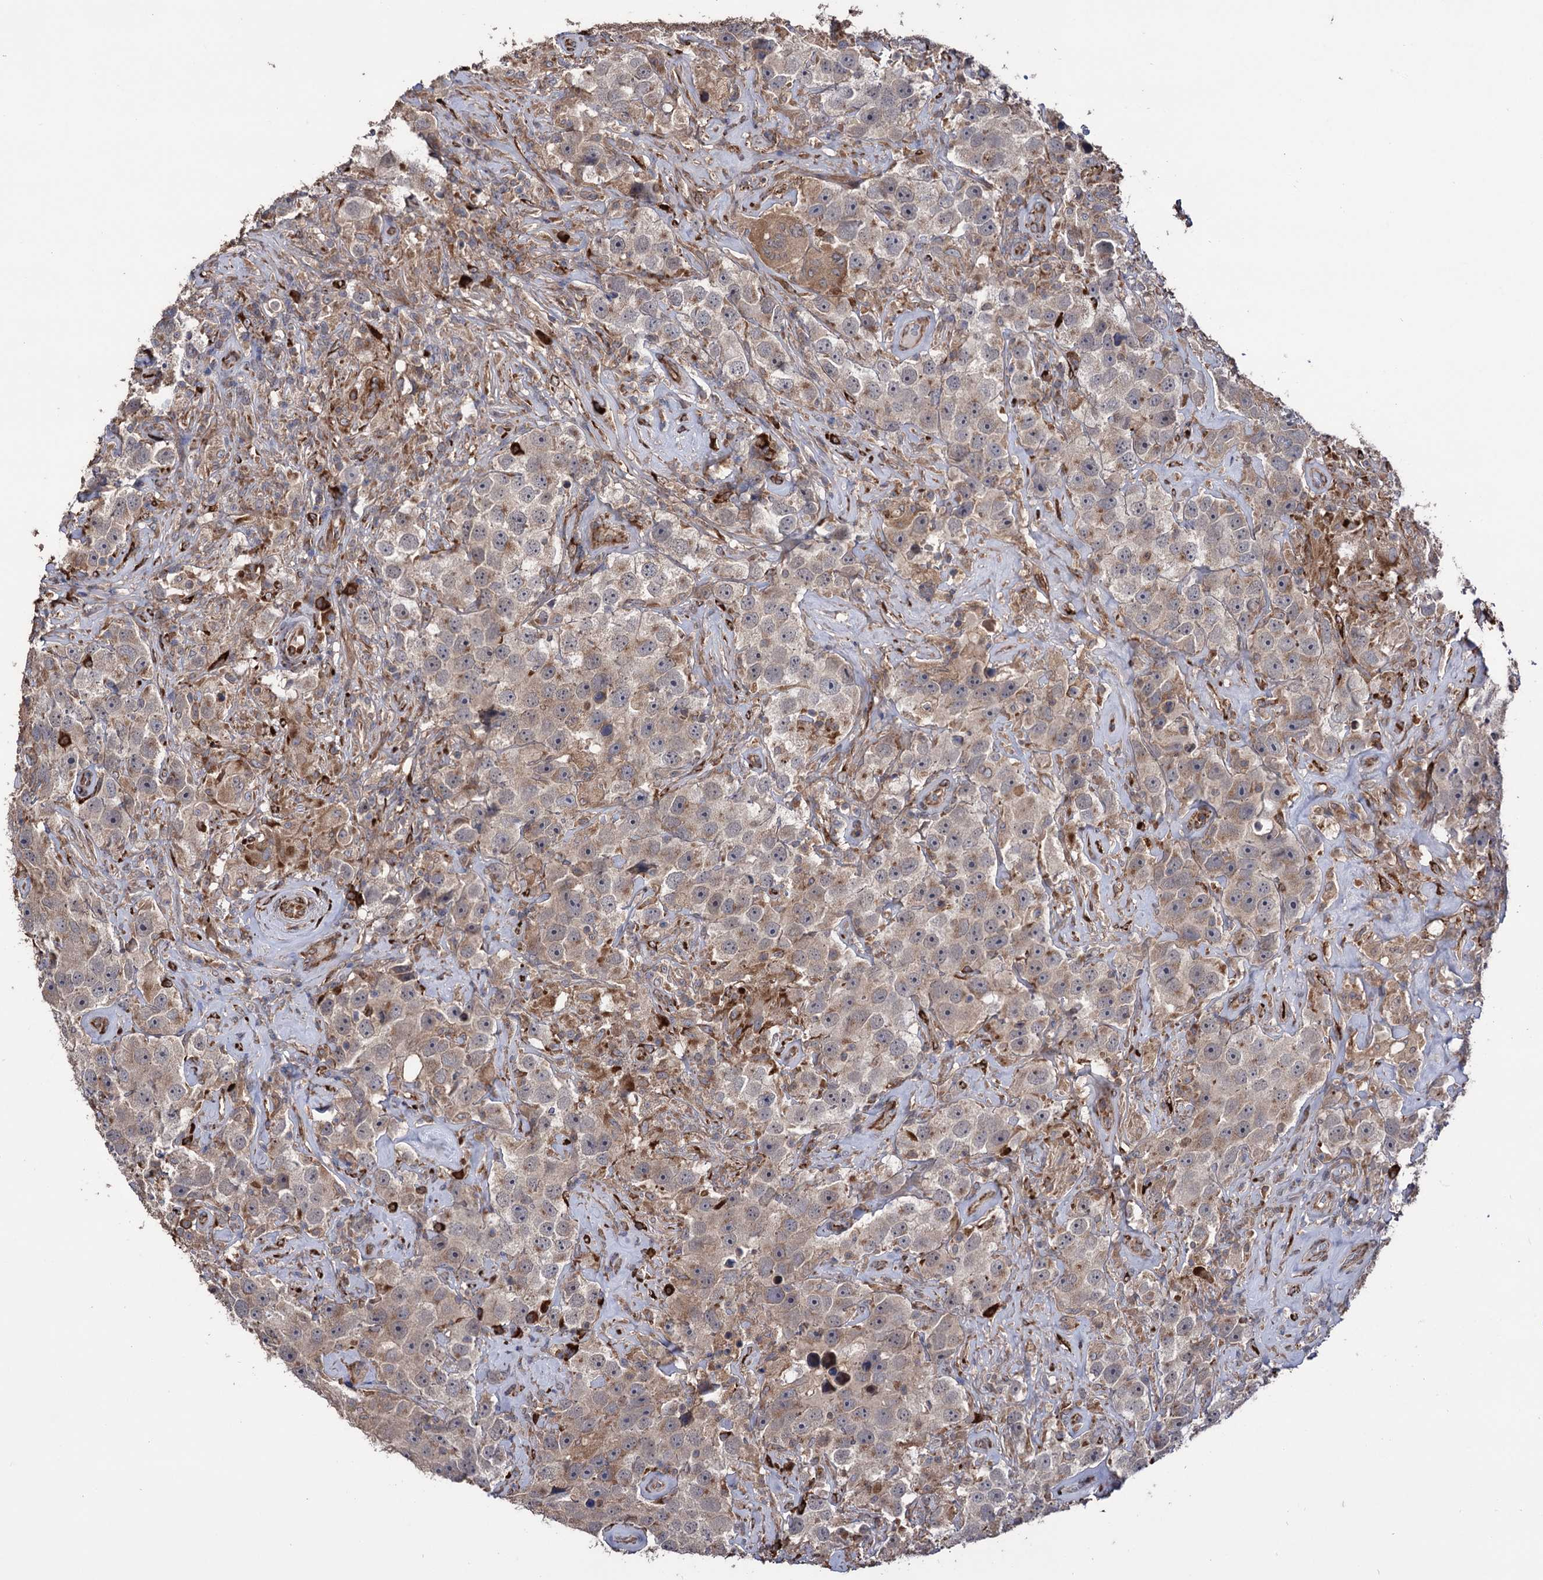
{"staining": {"intensity": "weak", "quantity": ">75%", "location": "cytoplasmic/membranous"}, "tissue": "testis cancer", "cell_type": "Tumor cells", "image_type": "cancer", "snomed": [{"axis": "morphology", "description": "Seminoma, NOS"}, {"axis": "topography", "description": "Testis"}], "caption": "Approximately >75% of tumor cells in testis cancer (seminoma) demonstrate weak cytoplasmic/membranous protein staining as visualized by brown immunohistochemical staining.", "gene": "CDAN1", "patient": {"sex": "male", "age": 49}}